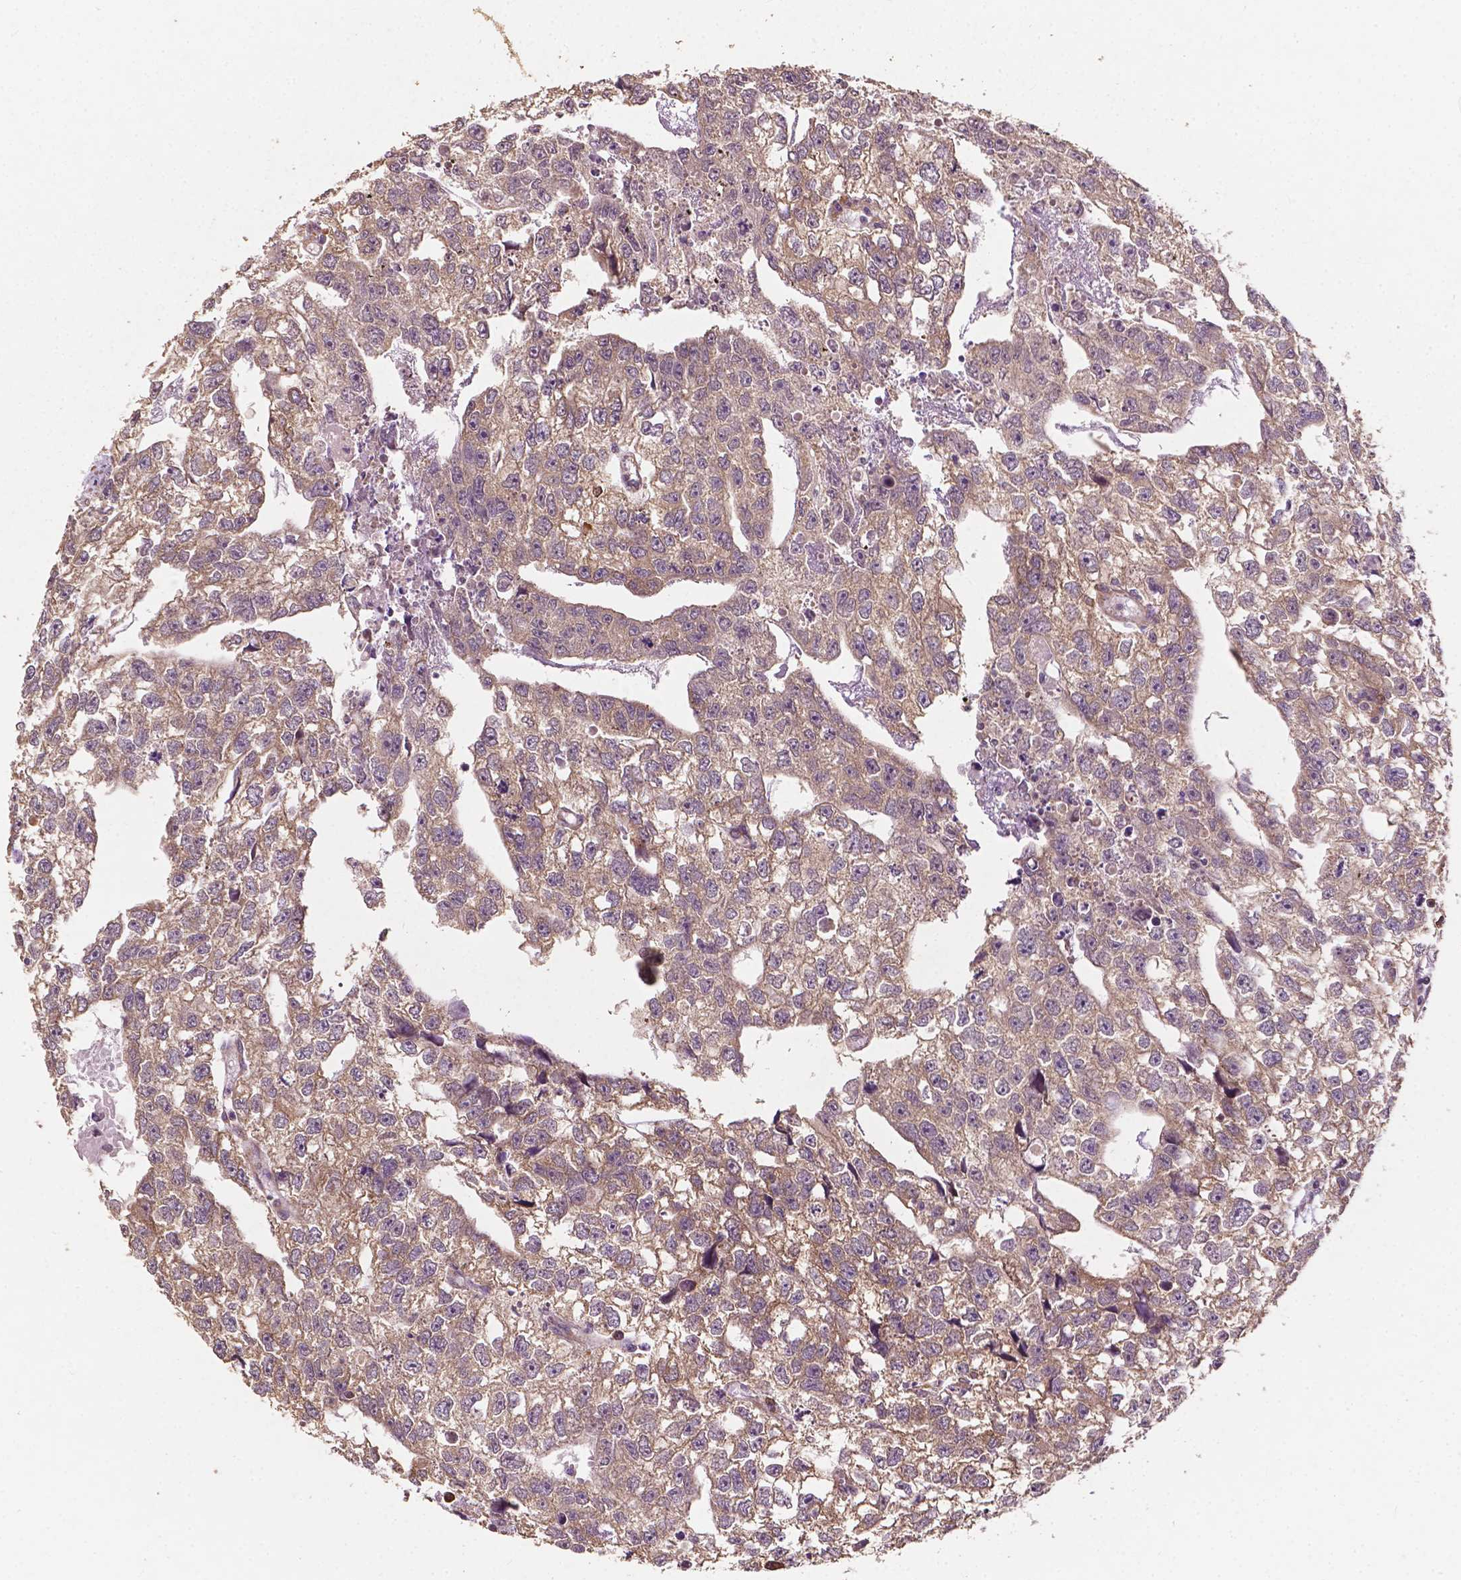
{"staining": {"intensity": "weak", "quantity": ">75%", "location": "cytoplasmic/membranous"}, "tissue": "testis cancer", "cell_type": "Tumor cells", "image_type": "cancer", "snomed": [{"axis": "morphology", "description": "Carcinoma, Embryonal, NOS"}, {"axis": "morphology", "description": "Teratoma, malignant, NOS"}, {"axis": "topography", "description": "Testis"}], "caption": "DAB immunohistochemical staining of human testis cancer exhibits weak cytoplasmic/membranous protein expression in approximately >75% of tumor cells. Immunohistochemistry (ihc) stains the protein in brown and the nuclei are stained blue.", "gene": "G3BP1", "patient": {"sex": "male", "age": 44}}